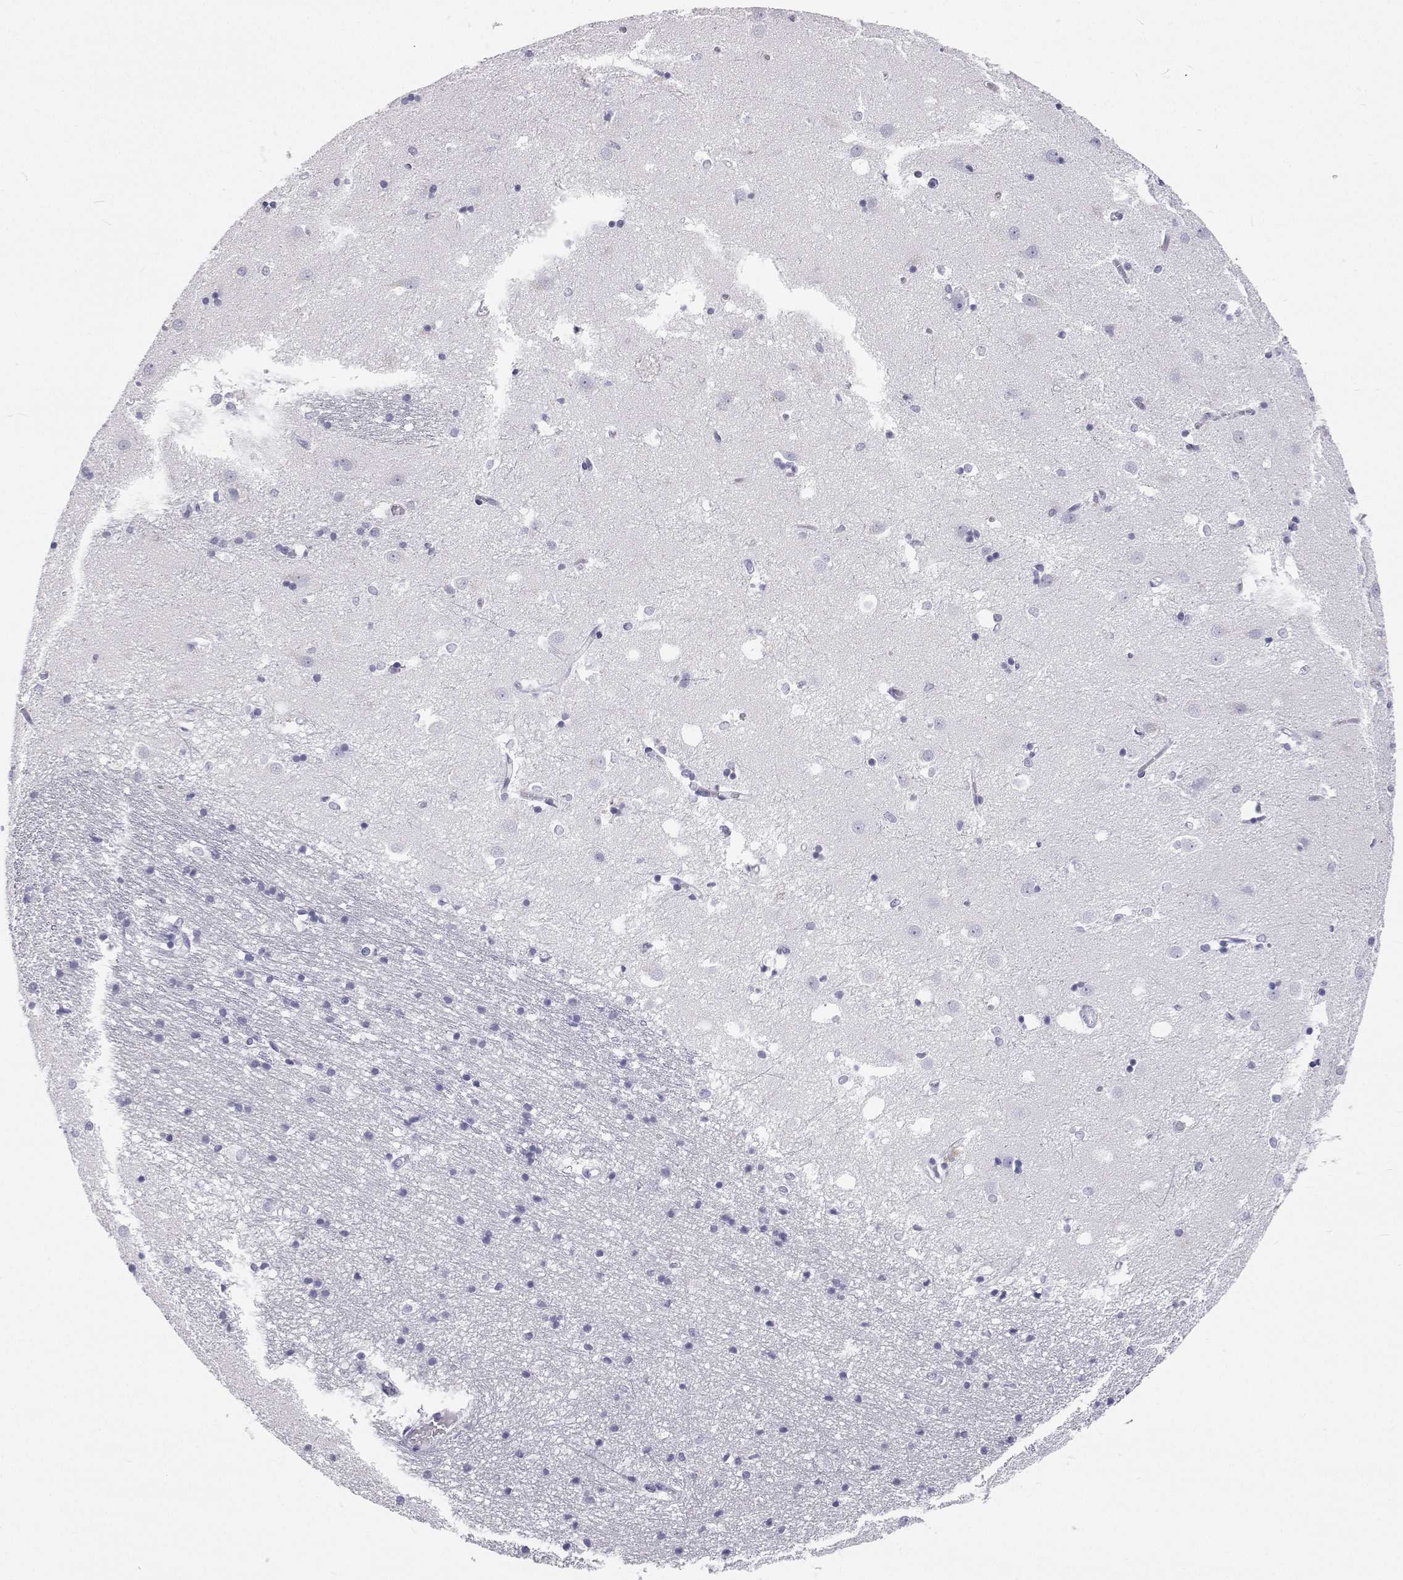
{"staining": {"intensity": "negative", "quantity": "none", "location": "none"}, "tissue": "caudate", "cell_type": "Glial cells", "image_type": "normal", "snomed": [{"axis": "morphology", "description": "Normal tissue, NOS"}, {"axis": "topography", "description": "Lateral ventricle wall"}], "caption": "The histopathology image shows no staining of glial cells in benign caudate.", "gene": "SFTPB", "patient": {"sex": "male", "age": 54}}